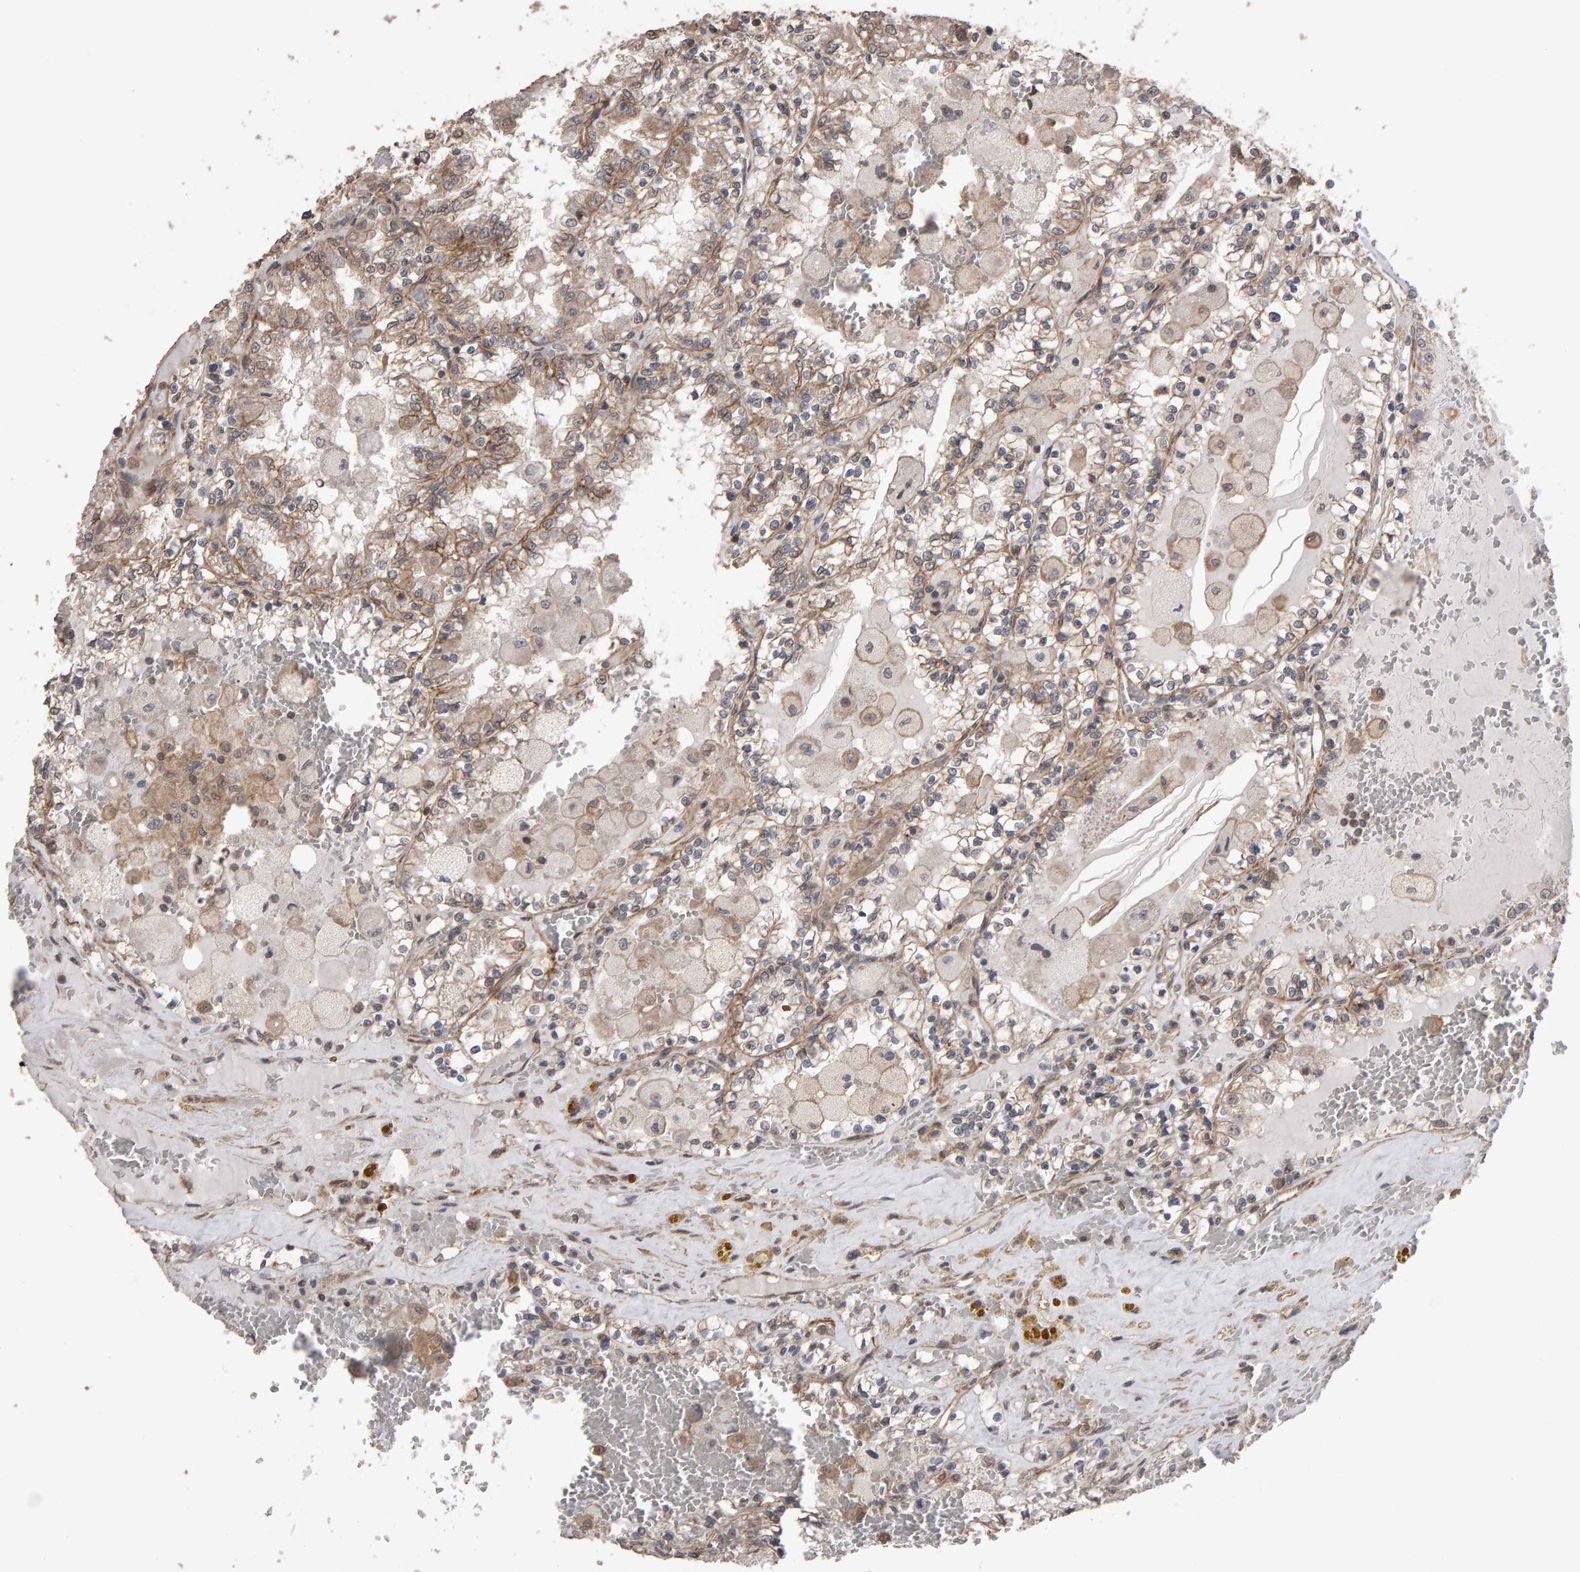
{"staining": {"intensity": "weak", "quantity": "25%-75%", "location": "cytoplasmic/membranous"}, "tissue": "renal cancer", "cell_type": "Tumor cells", "image_type": "cancer", "snomed": [{"axis": "morphology", "description": "Adenocarcinoma, NOS"}, {"axis": "topography", "description": "Kidney"}], "caption": "The histopathology image exhibits a brown stain indicating the presence of a protein in the cytoplasmic/membranous of tumor cells in renal adenocarcinoma.", "gene": "SCRIB", "patient": {"sex": "female", "age": 56}}